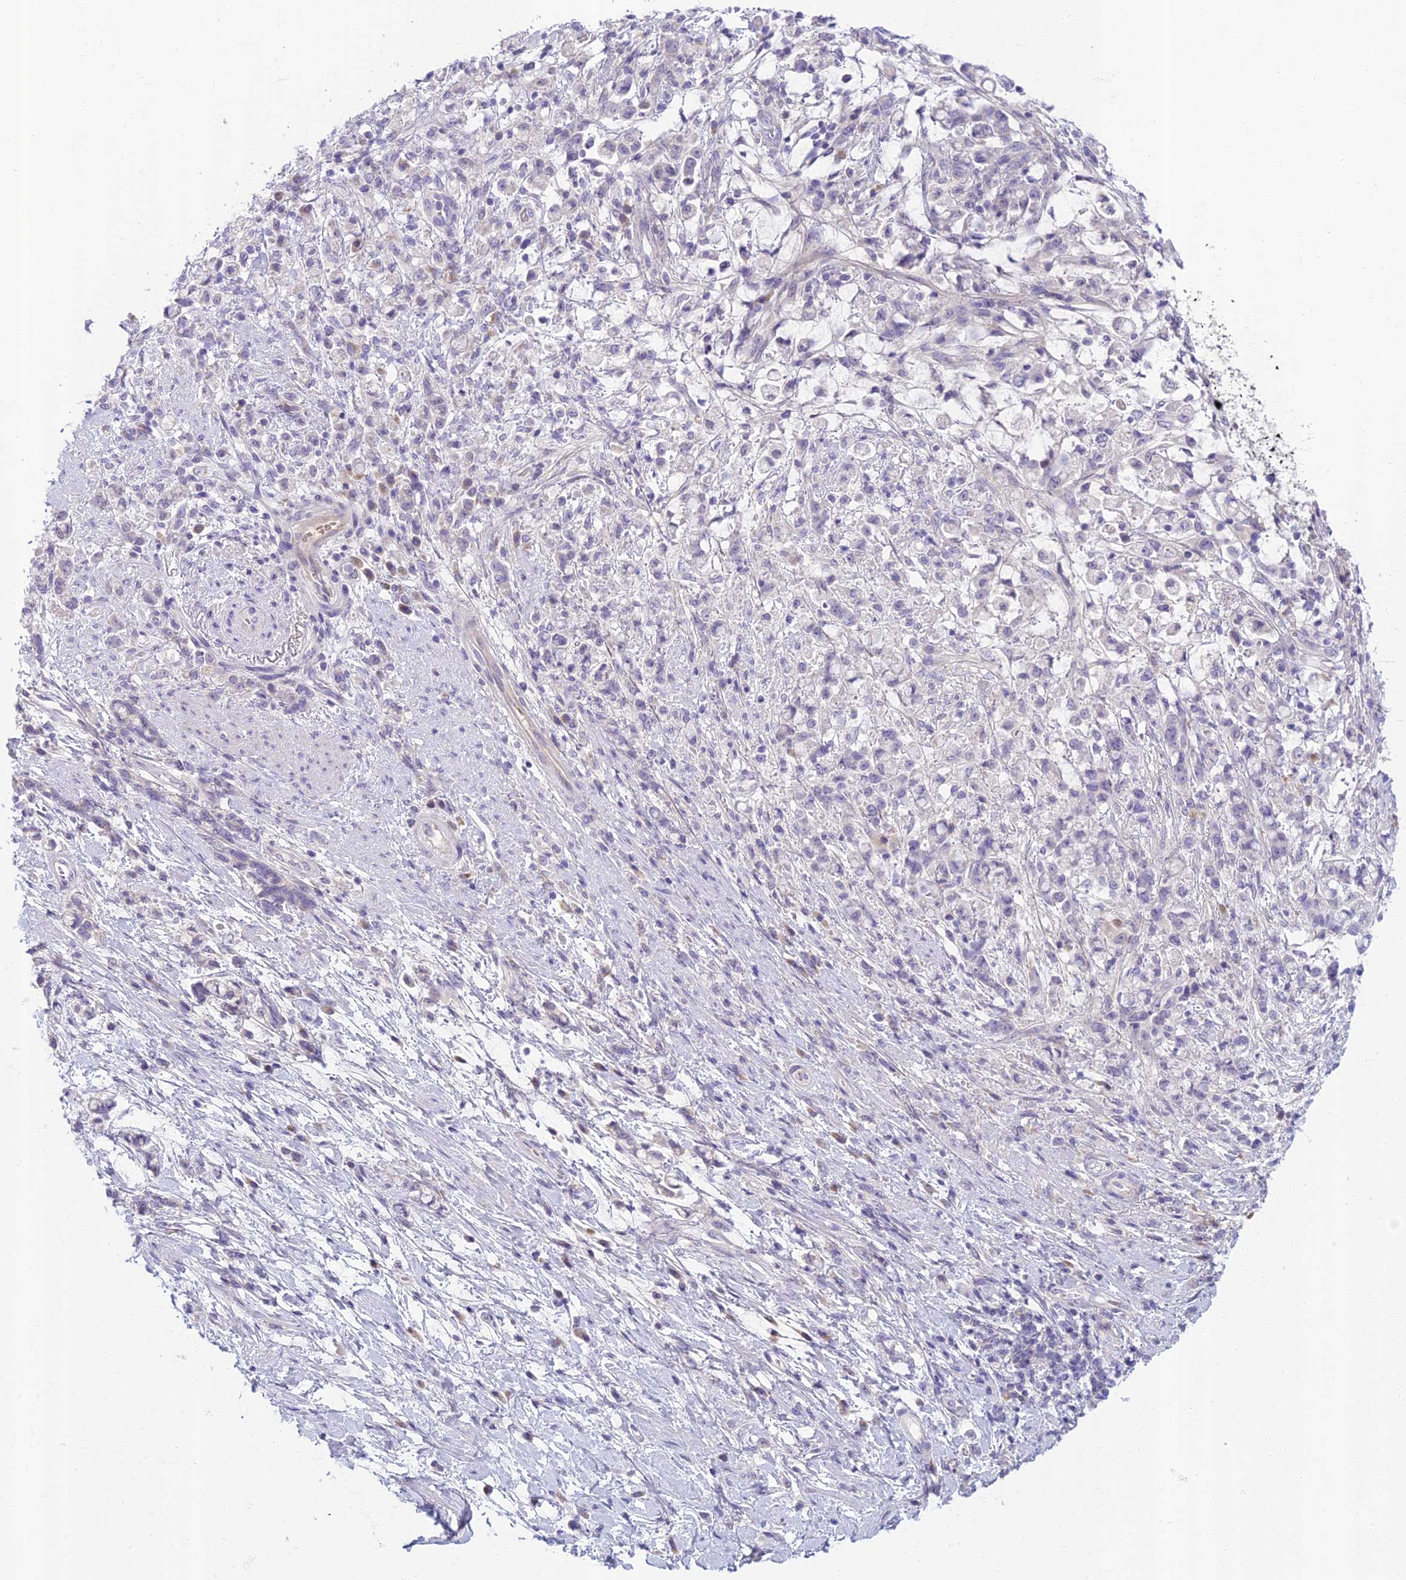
{"staining": {"intensity": "negative", "quantity": "none", "location": "none"}, "tissue": "stomach cancer", "cell_type": "Tumor cells", "image_type": "cancer", "snomed": [{"axis": "morphology", "description": "Adenocarcinoma, NOS"}, {"axis": "topography", "description": "Stomach"}], "caption": "IHC histopathology image of neoplastic tissue: stomach cancer (adenocarcinoma) stained with DAB shows no significant protein positivity in tumor cells.", "gene": "SLC25A41", "patient": {"sex": "female", "age": 60}}